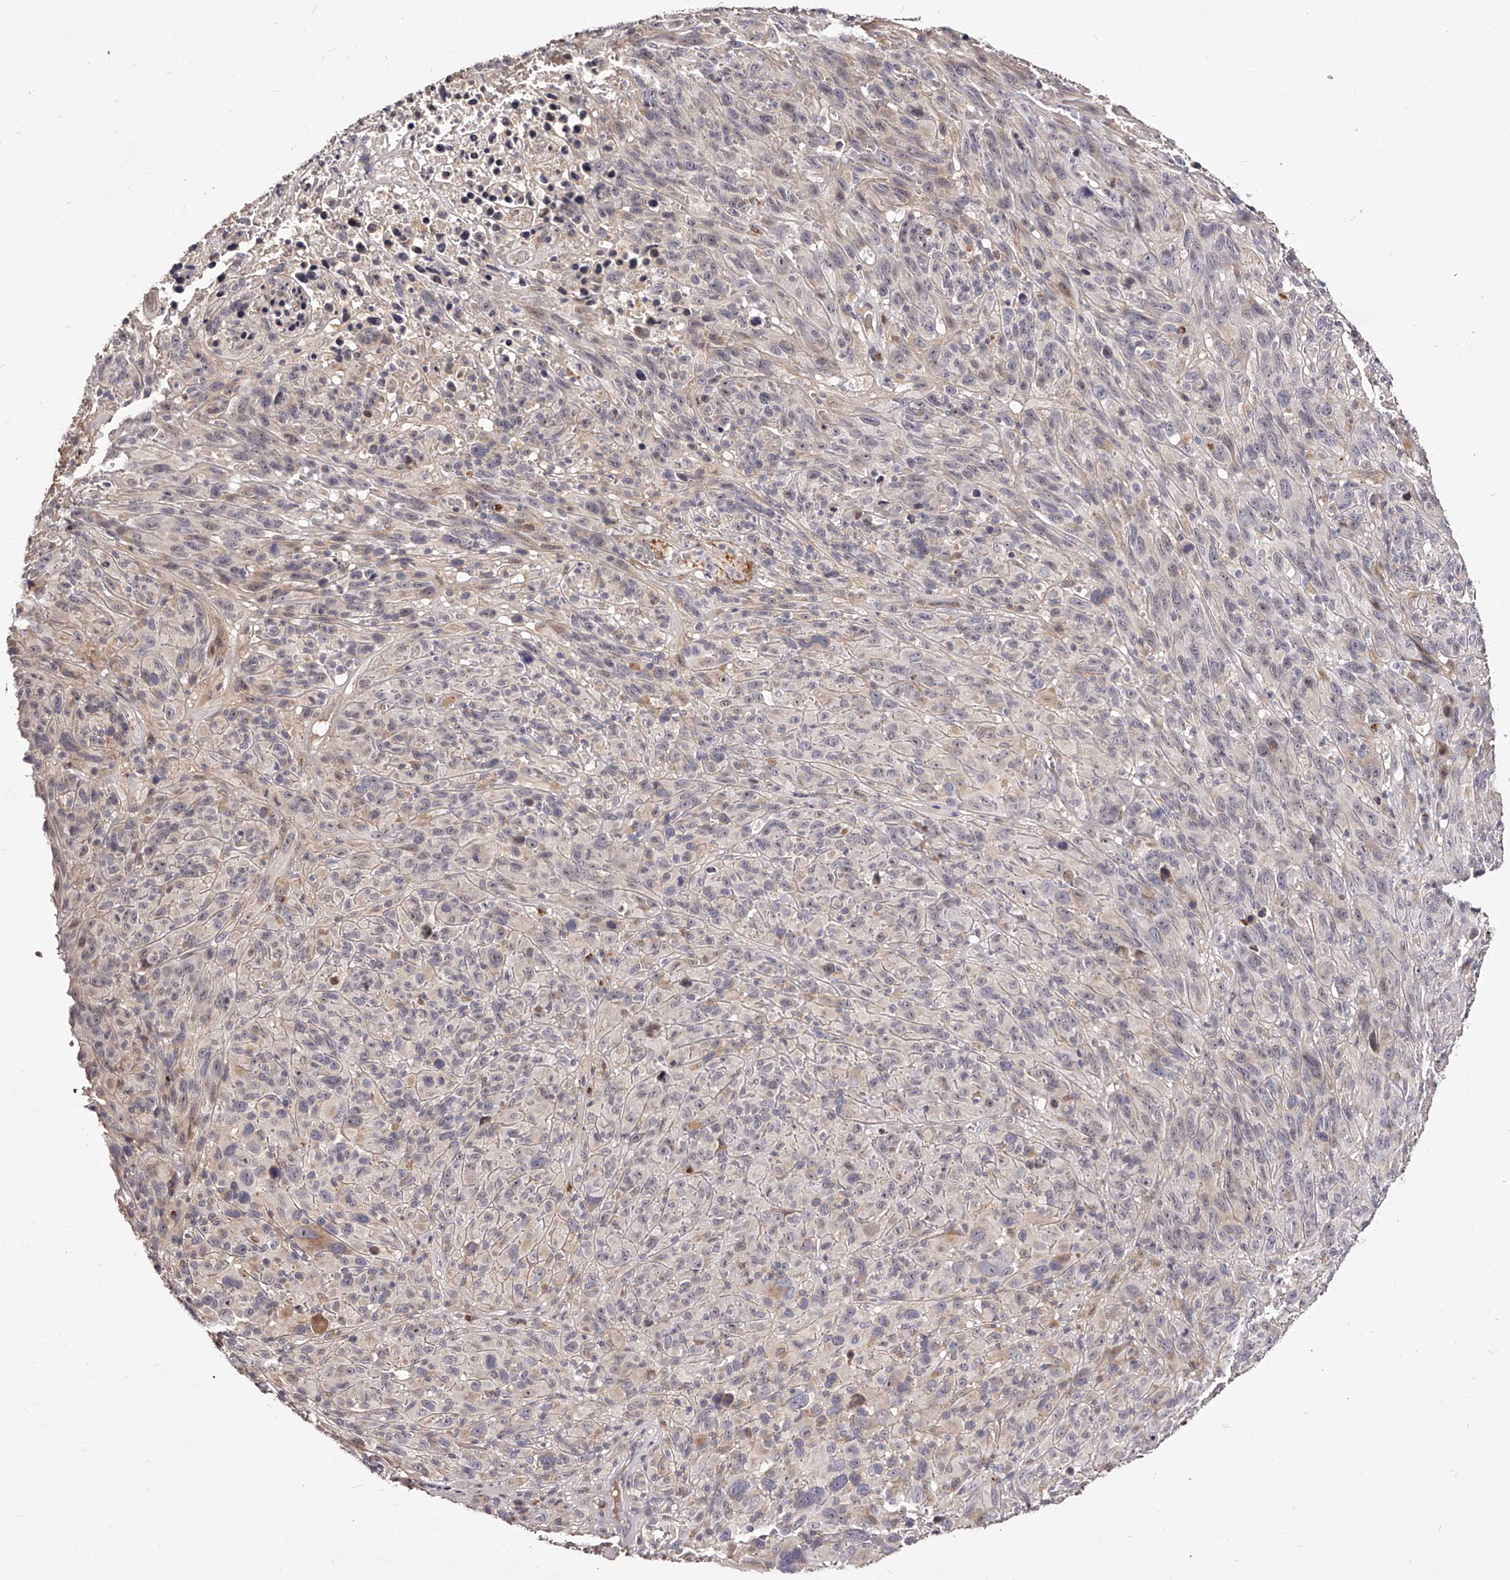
{"staining": {"intensity": "weak", "quantity": "<25%", "location": "cytoplasmic/membranous"}, "tissue": "melanoma", "cell_type": "Tumor cells", "image_type": "cancer", "snomed": [{"axis": "morphology", "description": "Malignant melanoma, NOS"}, {"axis": "topography", "description": "Skin of head"}], "caption": "A micrograph of human malignant melanoma is negative for staining in tumor cells. (Brightfield microscopy of DAB (3,3'-diaminobenzidine) immunohistochemistry (IHC) at high magnification).", "gene": "ZNF502", "patient": {"sex": "male", "age": 96}}